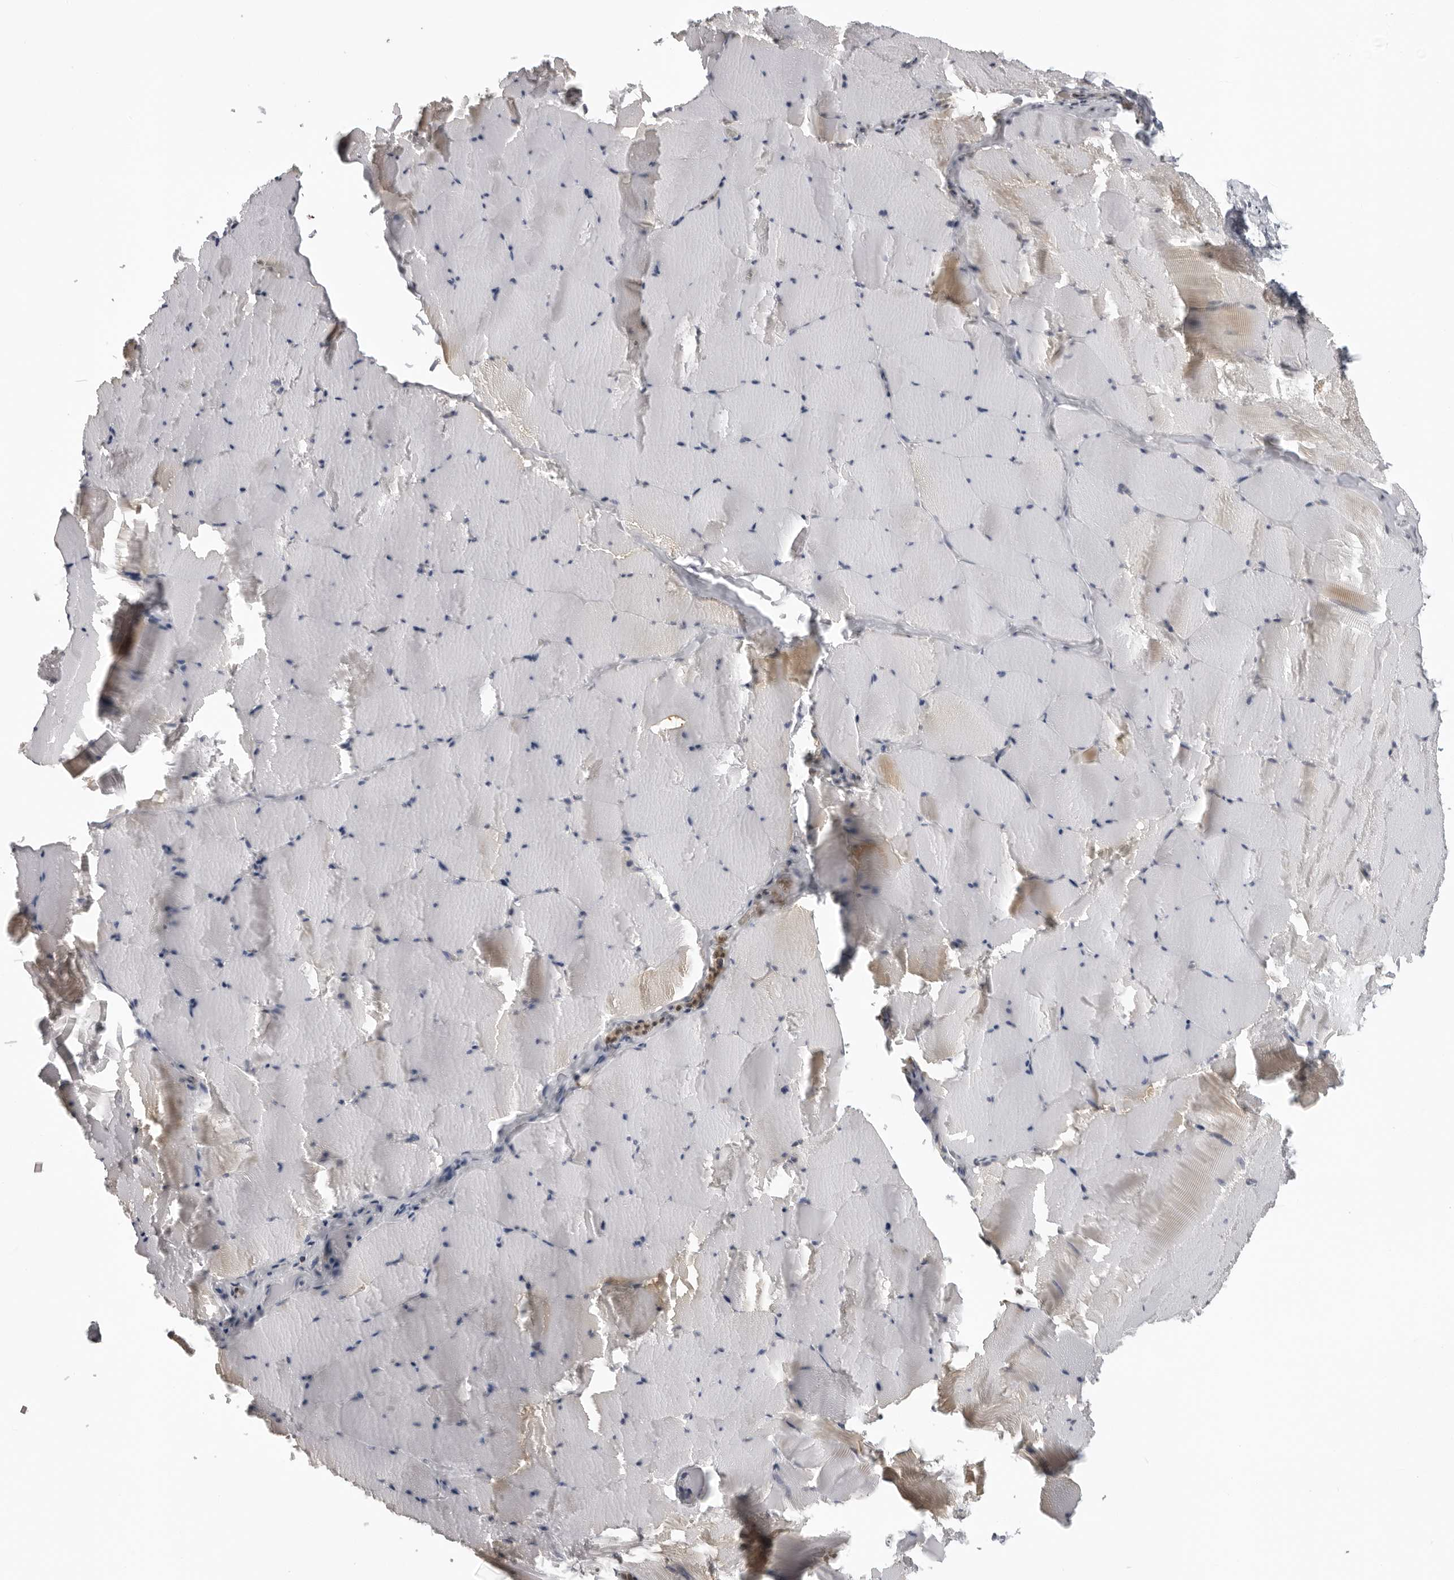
{"staining": {"intensity": "weak", "quantity": "25%-75%", "location": "cytoplasmic/membranous"}, "tissue": "skeletal muscle", "cell_type": "Myocytes", "image_type": "normal", "snomed": [{"axis": "morphology", "description": "Normal tissue, NOS"}, {"axis": "topography", "description": "Skeletal muscle"}], "caption": "Immunohistochemistry (IHC) image of normal skeletal muscle: human skeletal muscle stained using immunohistochemistry (IHC) reveals low levels of weak protein expression localized specifically in the cytoplasmic/membranous of myocytes, appearing as a cytoplasmic/membranous brown color.", "gene": "MRPS15", "patient": {"sex": "male", "age": 62}}